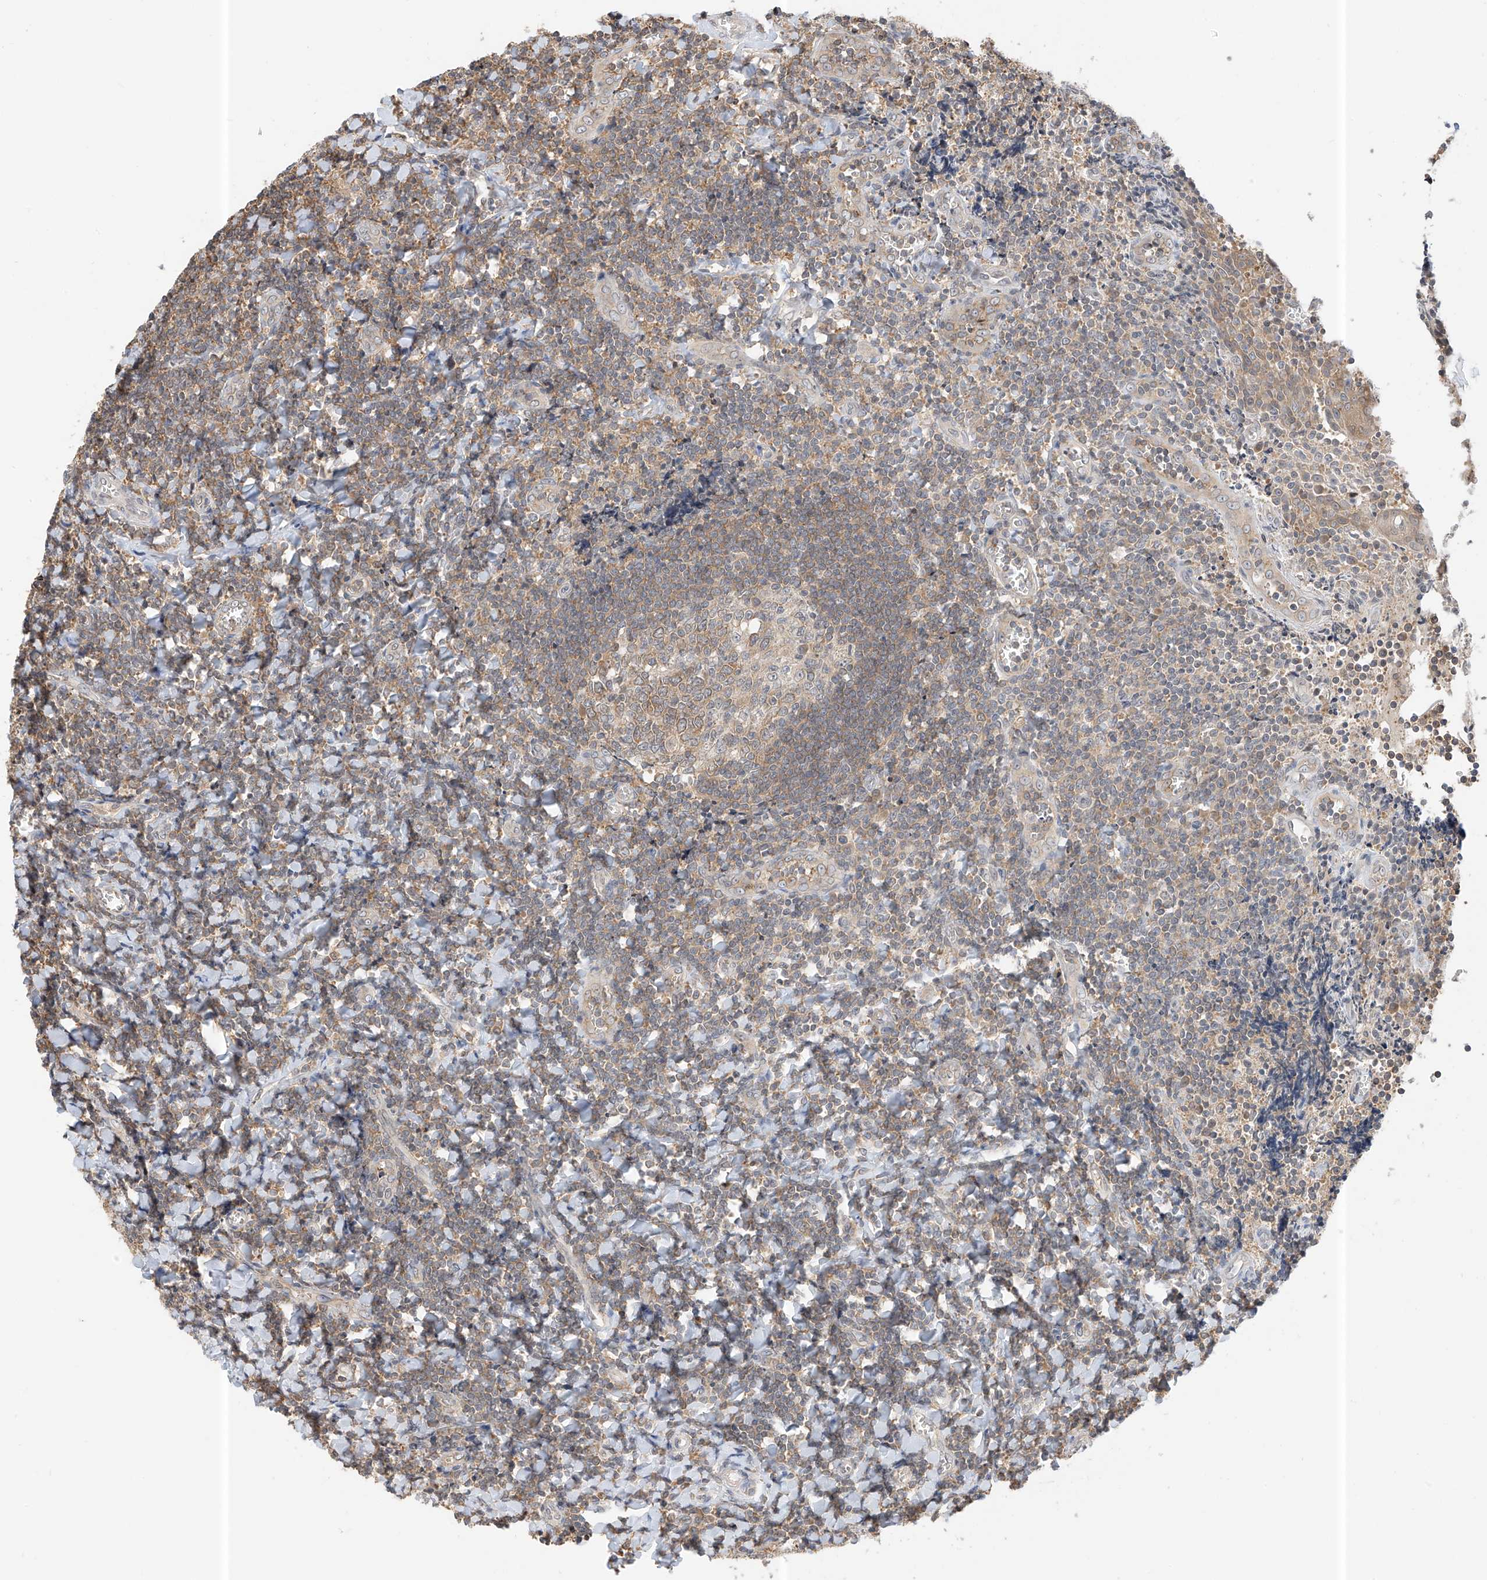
{"staining": {"intensity": "moderate", "quantity": "25%-75%", "location": "cytoplasmic/membranous"}, "tissue": "tonsil", "cell_type": "Germinal center cells", "image_type": "normal", "snomed": [{"axis": "morphology", "description": "Normal tissue, NOS"}, {"axis": "topography", "description": "Tonsil"}], "caption": "Protein analysis of unremarkable tonsil demonstrates moderate cytoplasmic/membranous staining in approximately 25%-75% of germinal center cells.", "gene": "PPA2", "patient": {"sex": "male", "age": 27}}